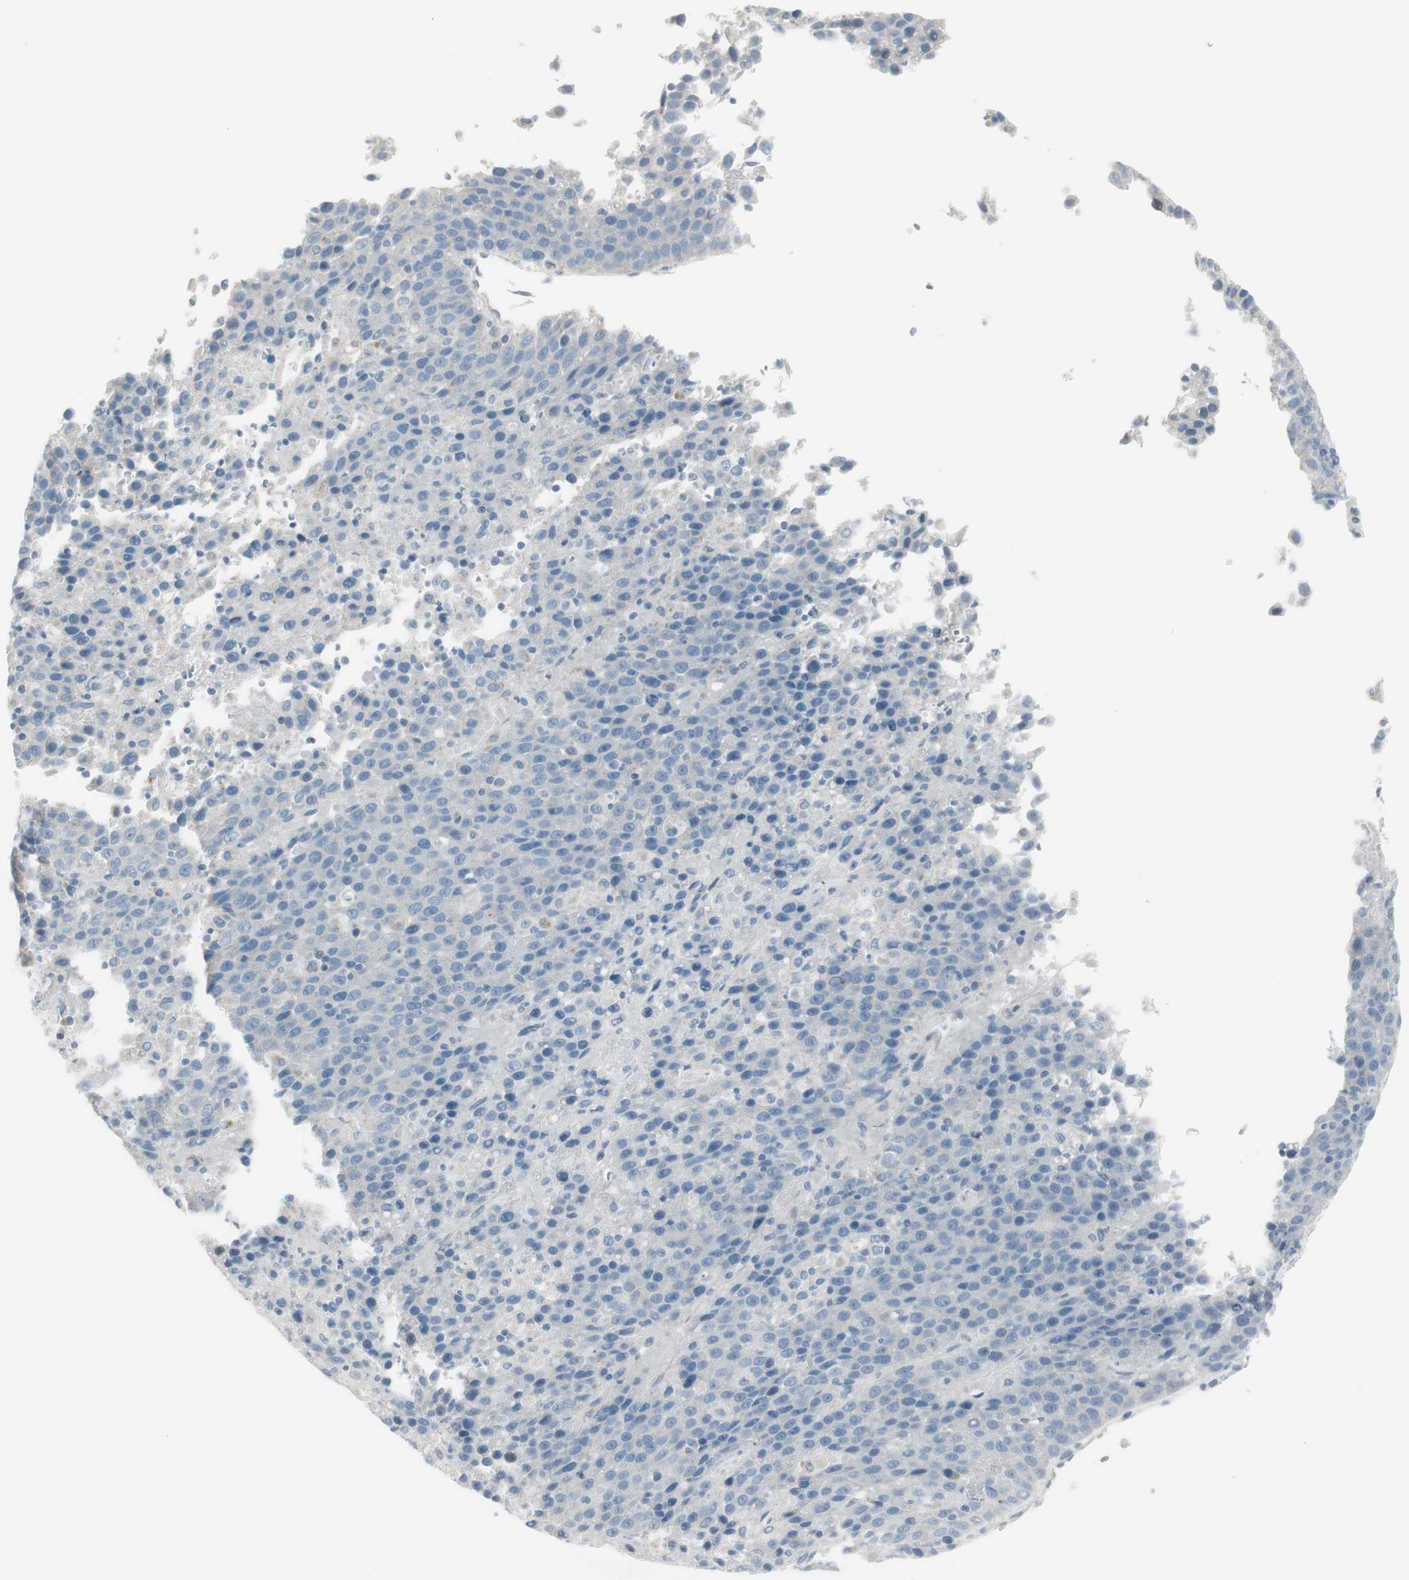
{"staining": {"intensity": "negative", "quantity": "none", "location": "none"}, "tissue": "liver cancer", "cell_type": "Tumor cells", "image_type": "cancer", "snomed": [{"axis": "morphology", "description": "Carcinoma, Hepatocellular, NOS"}, {"axis": "topography", "description": "Liver"}], "caption": "There is no significant expression in tumor cells of liver cancer (hepatocellular carcinoma).", "gene": "CACNA2D1", "patient": {"sex": "female", "age": 53}}